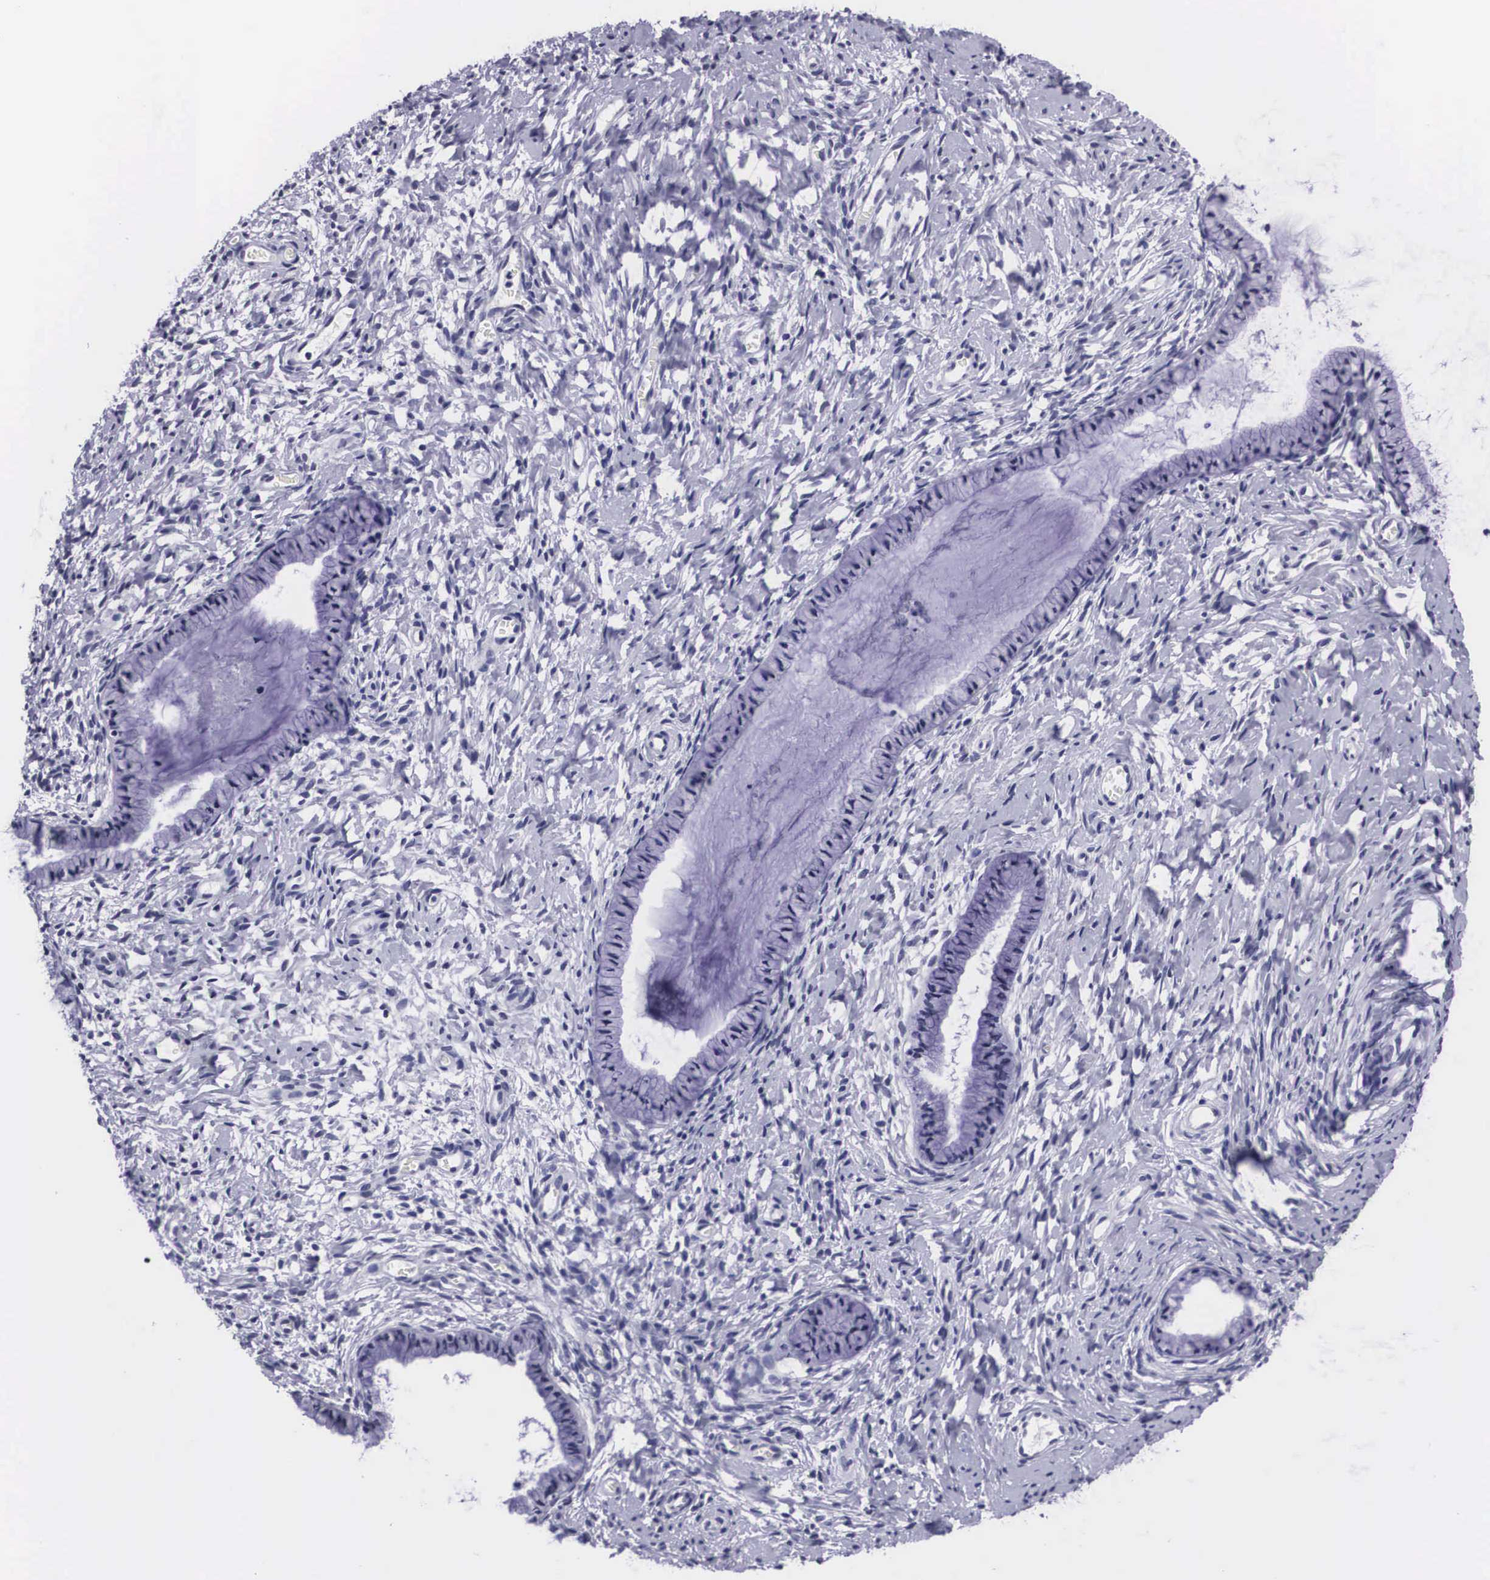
{"staining": {"intensity": "negative", "quantity": "none", "location": "none"}, "tissue": "cervix", "cell_type": "Glandular cells", "image_type": "normal", "snomed": [{"axis": "morphology", "description": "Normal tissue, NOS"}, {"axis": "topography", "description": "Cervix"}], "caption": "IHC of benign human cervix shows no expression in glandular cells.", "gene": "C22orf31", "patient": {"sex": "female", "age": 70}}